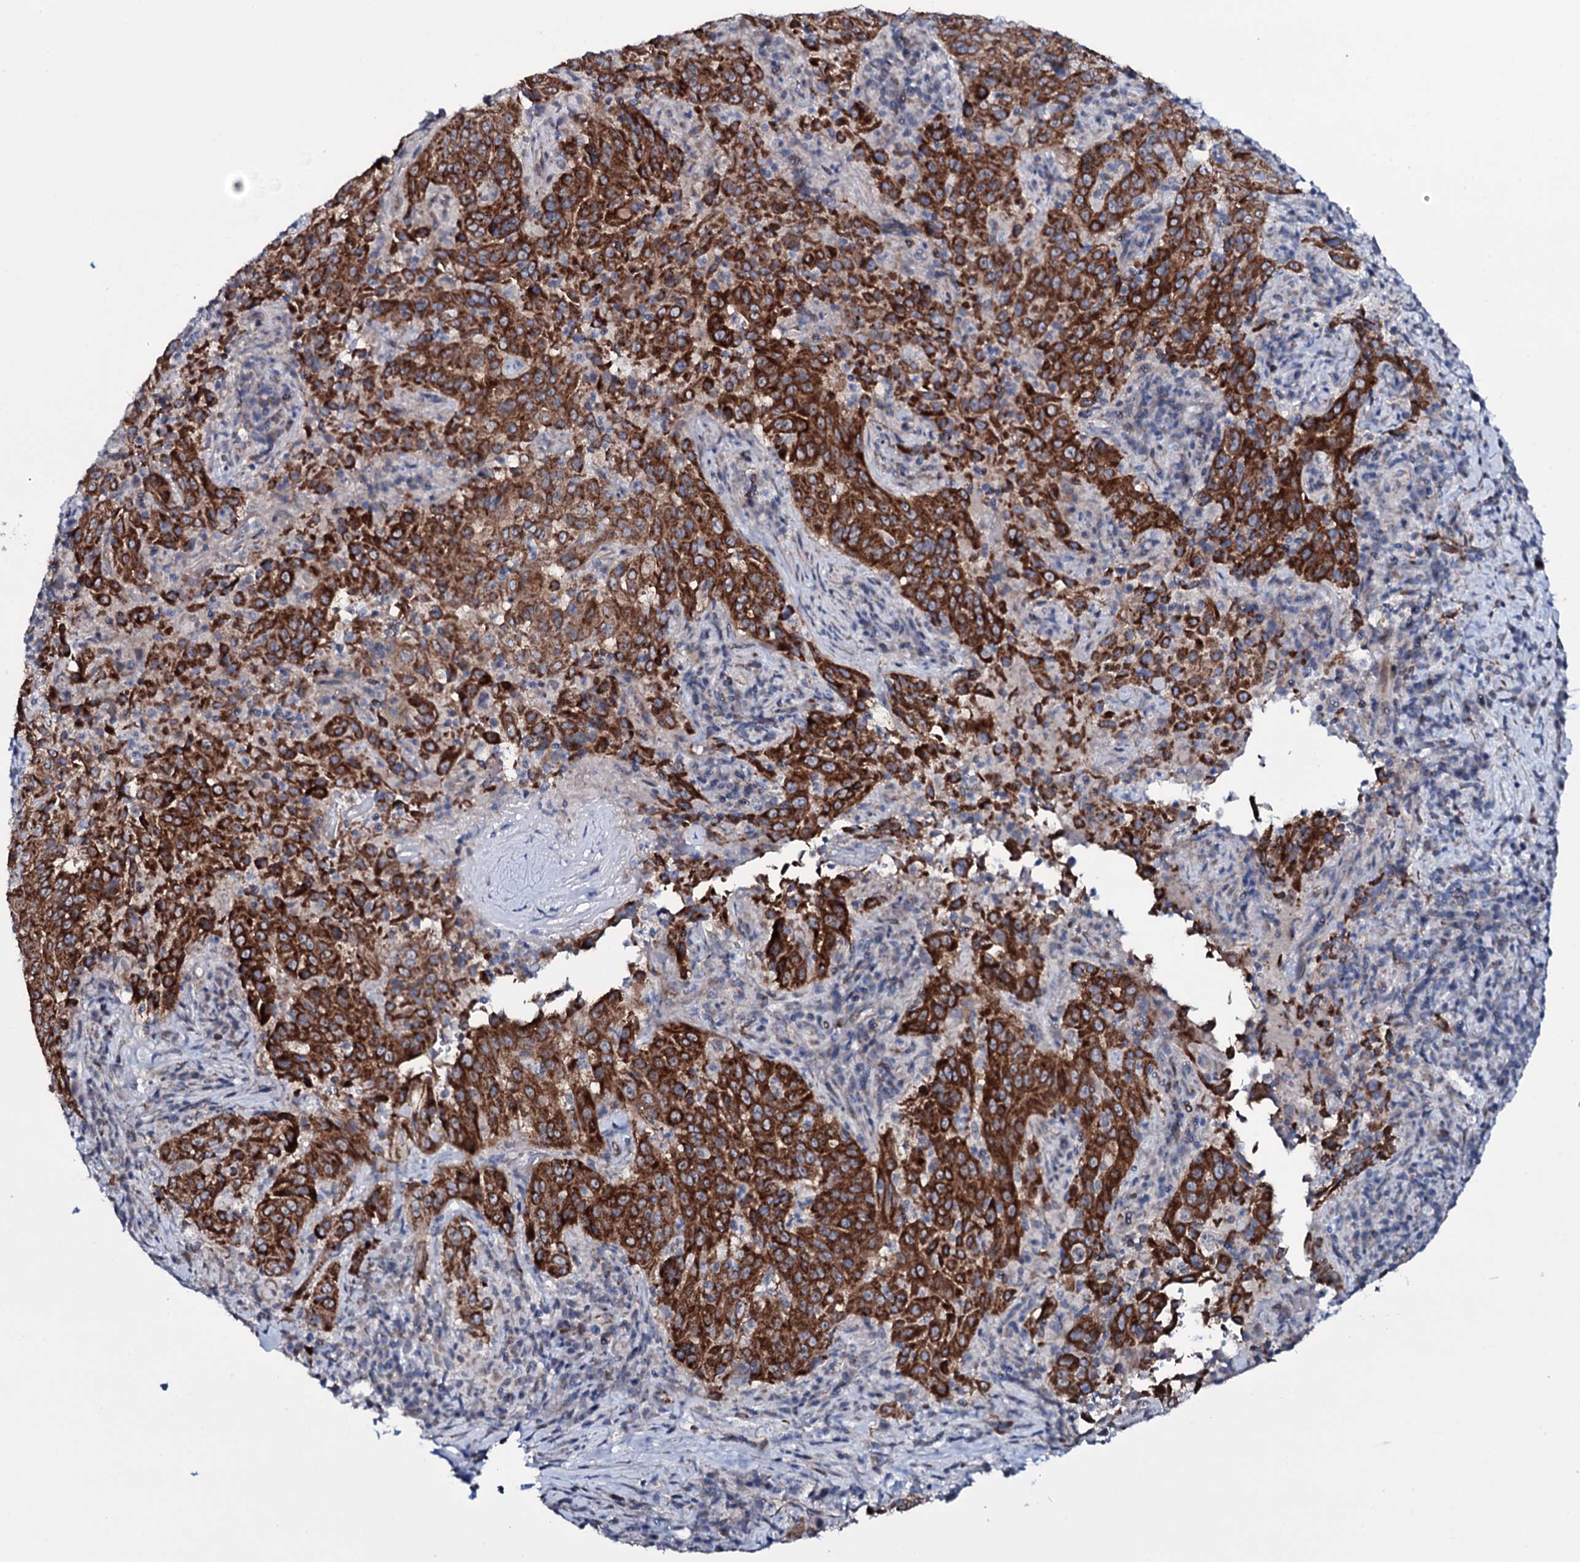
{"staining": {"intensity": "strong", "quantity": ">75%", "location": "cytoplasmic/membranous"}, "tissue": "pancreatic cancer", "cell_type": "Tumor cells", "image_type": "cancer", "snomed": [{"axis": "morphology", "description": "Adenocarcinoma, NOS"}, {"axis": "topography", "description": "Pancreas"}], "caption": "A histopathology image showing strong cytoplasmic/membranous expression in approximately >75% of tumor cells in pancreatic cancer (adenocarcinoma), as visualized by brown immunohistochemical staining.", "gene": "WIPF3", "patient": {"sex": "male", "age": 63}}